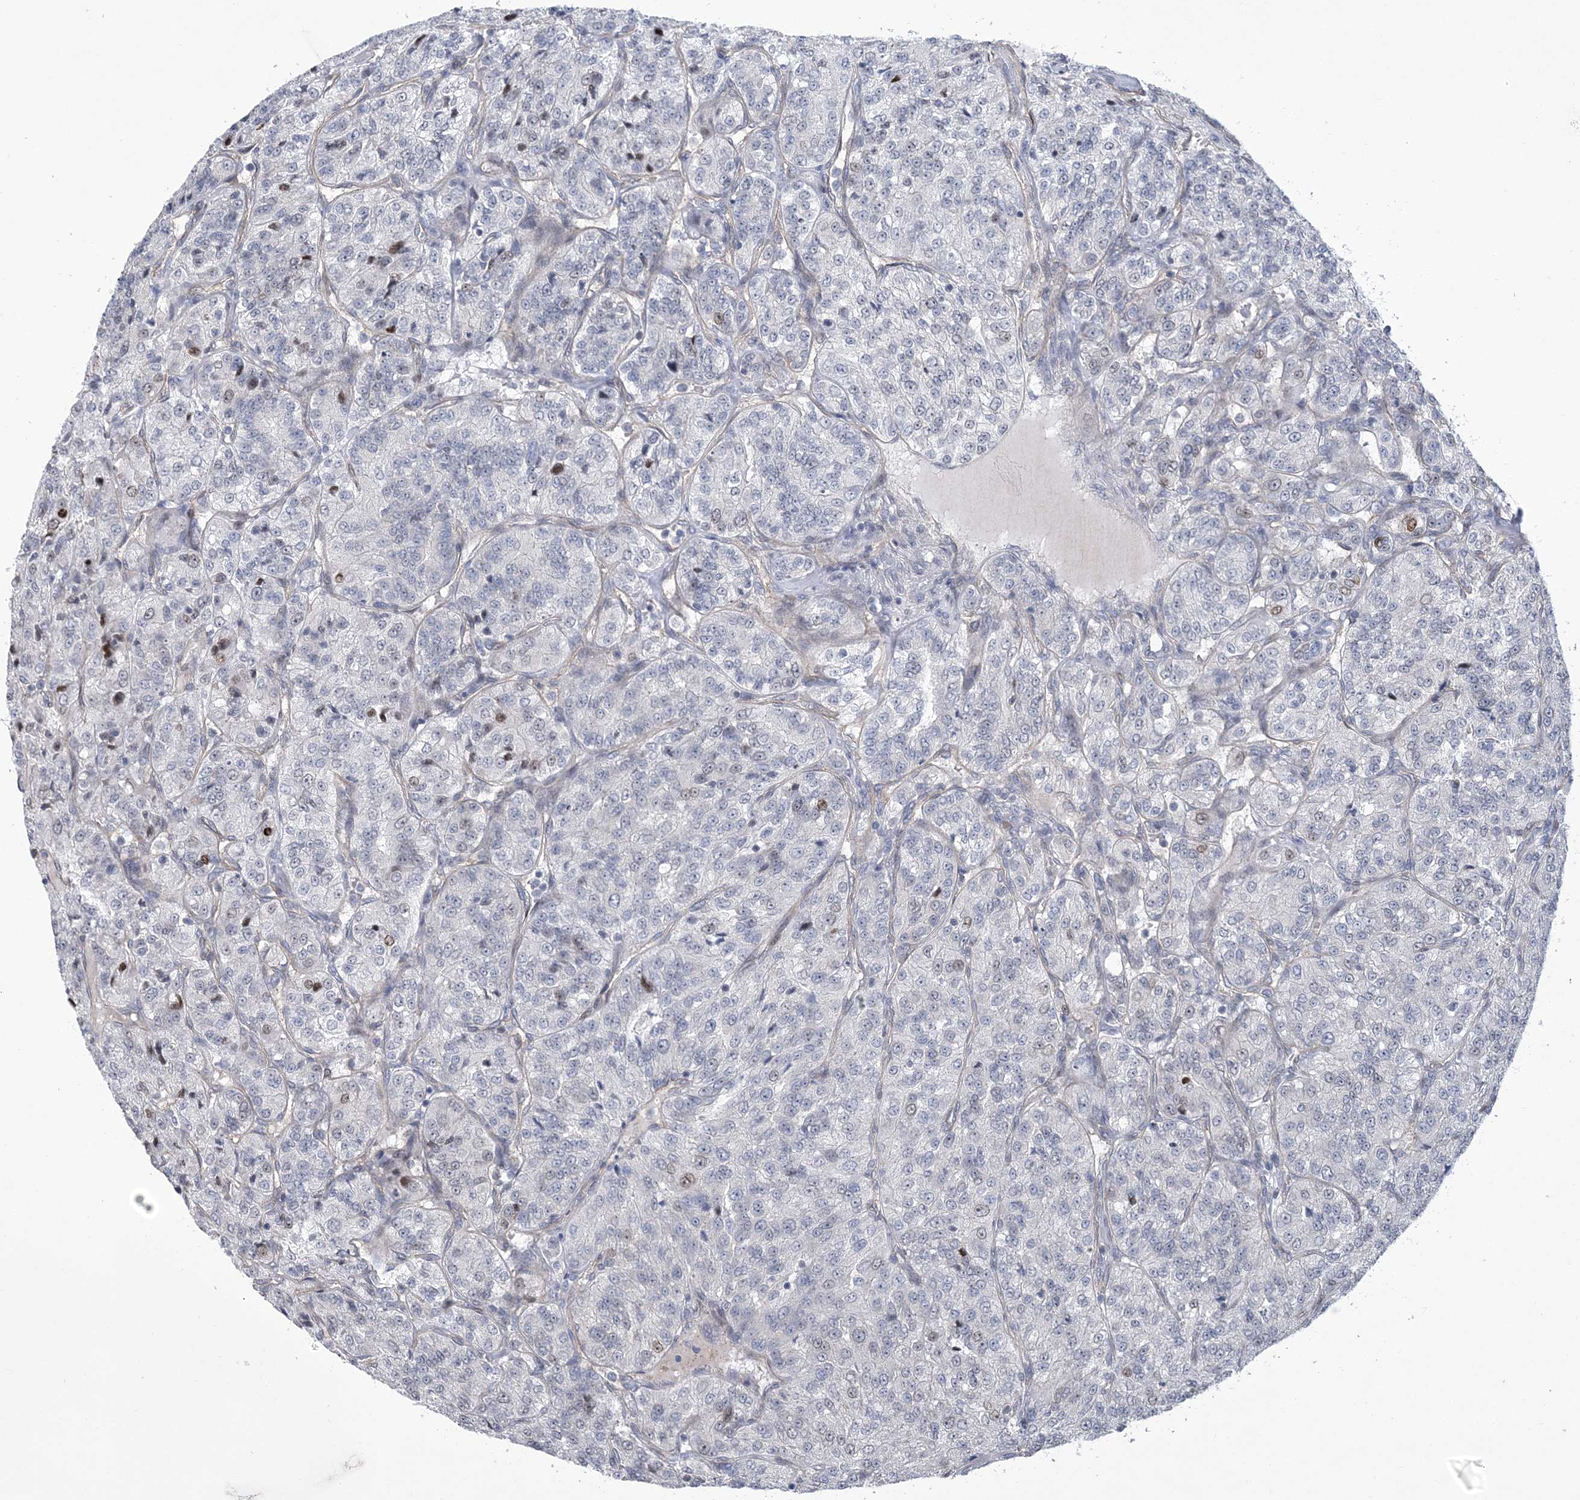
{"staining": {"intensity": "negative", "quantity": "none", "location": "none"}, "tissue": "renal cancer", "cell_type": "Tumor cells", "image_type": "cancer", "snomed": [{"axis": "morphology", "description": "Adenocarcinoma, NOS"}, {"axis": "topography", "description": "Kidney"}], "caption": "Protein analysis of adenocarcinoma (renal) displays no significant expression in tumor cells.", "gene": "HOMEZ", "patient": {"sex": "female", "age": 63}}